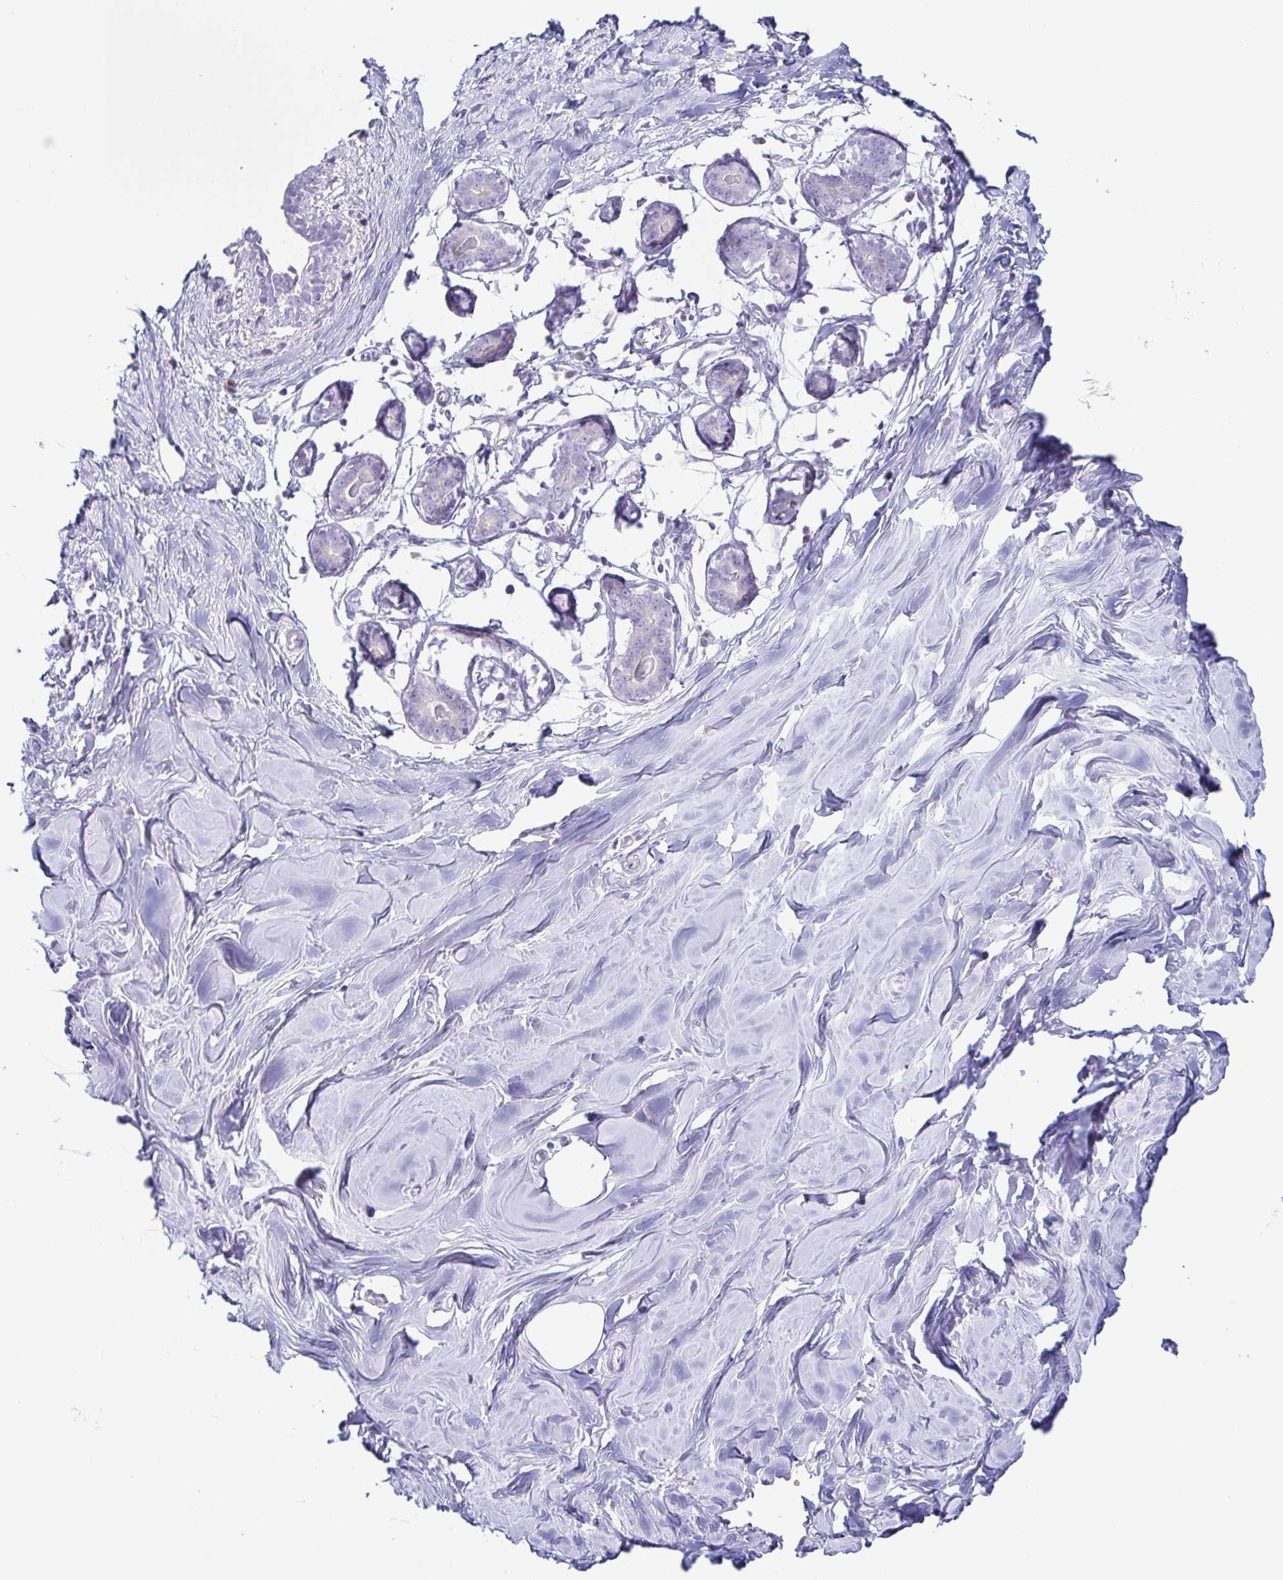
{"staining": {"intensity": "negative", "quantity": "none", "location": "none"}, "tissue": "breast", "cell_type": "Adipocytes", "image_type": "normal", "snomed": [{"axis": "morphology", "description": "Normal tissue, NOS"}, {"axis": "topography", "description": "Breast"}], "caption": "High magnification brightfield microscopy of unremarkable breast stained with DAB (3,3'-diaminobenzidine) (brown) and counterstained with hematoxylin (blue): adipocytes show no significant positivity.", "gene": "AZU1", "patient": {"sex": "female", "age": 27}}